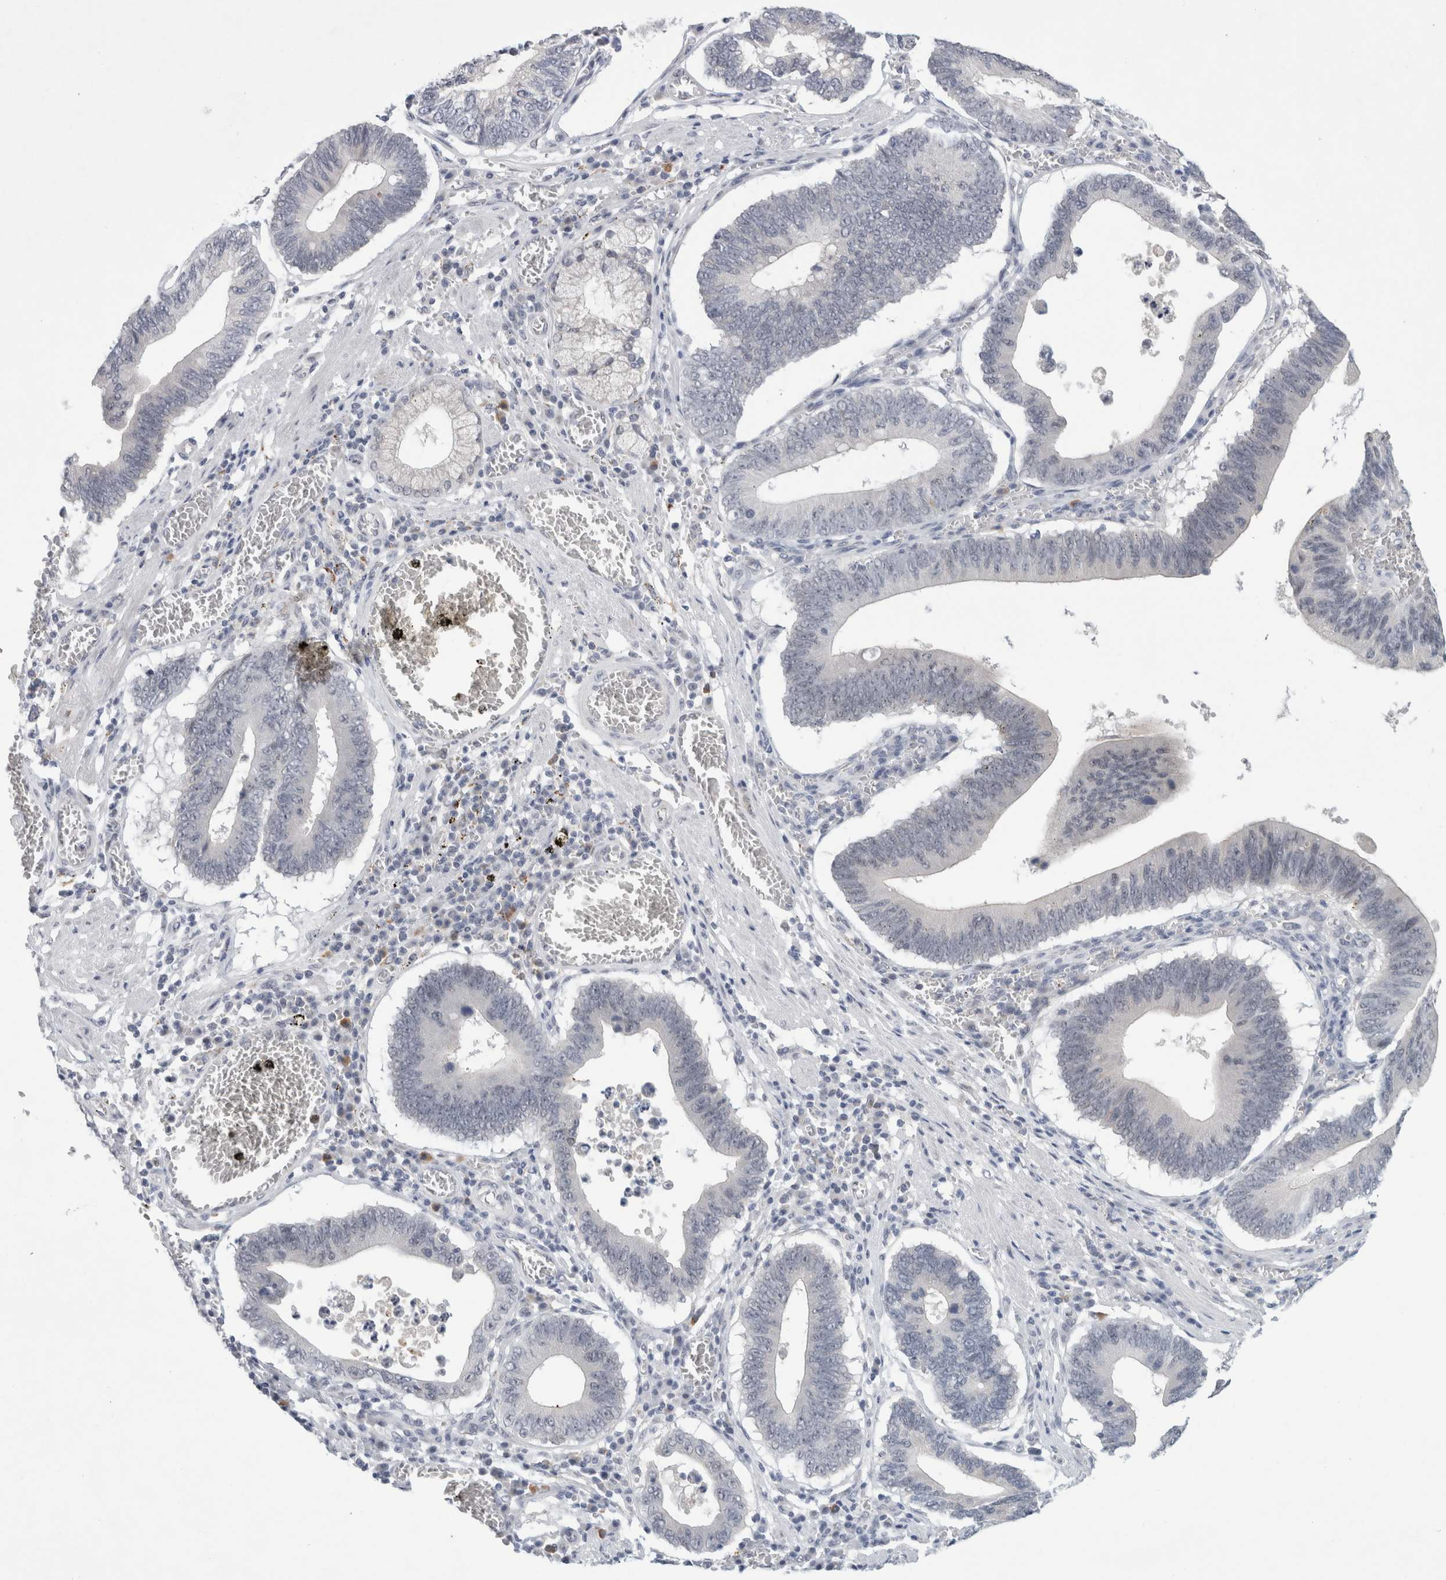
{"staining": {"intensity": "negative", "quantity": "none", "location": "none"}, "tissue": "stomach cancer", "cell_type": "Tumor cells", "image_type": "cancer", "snomed": [{"axis": "morphology", "description": "Adenocarcinoma, NOS"}, {"axis": "topography", "description": "Stomach"}, {"axis": "topography", "description": "Gastric cardia"}], "caption": "Stomach adenocarcinoma was stained to show a protein in brown. There is no significant expression in tumor cells.", "gene": "NIPA1", "patient": {"sex": "male", "age": 59}}